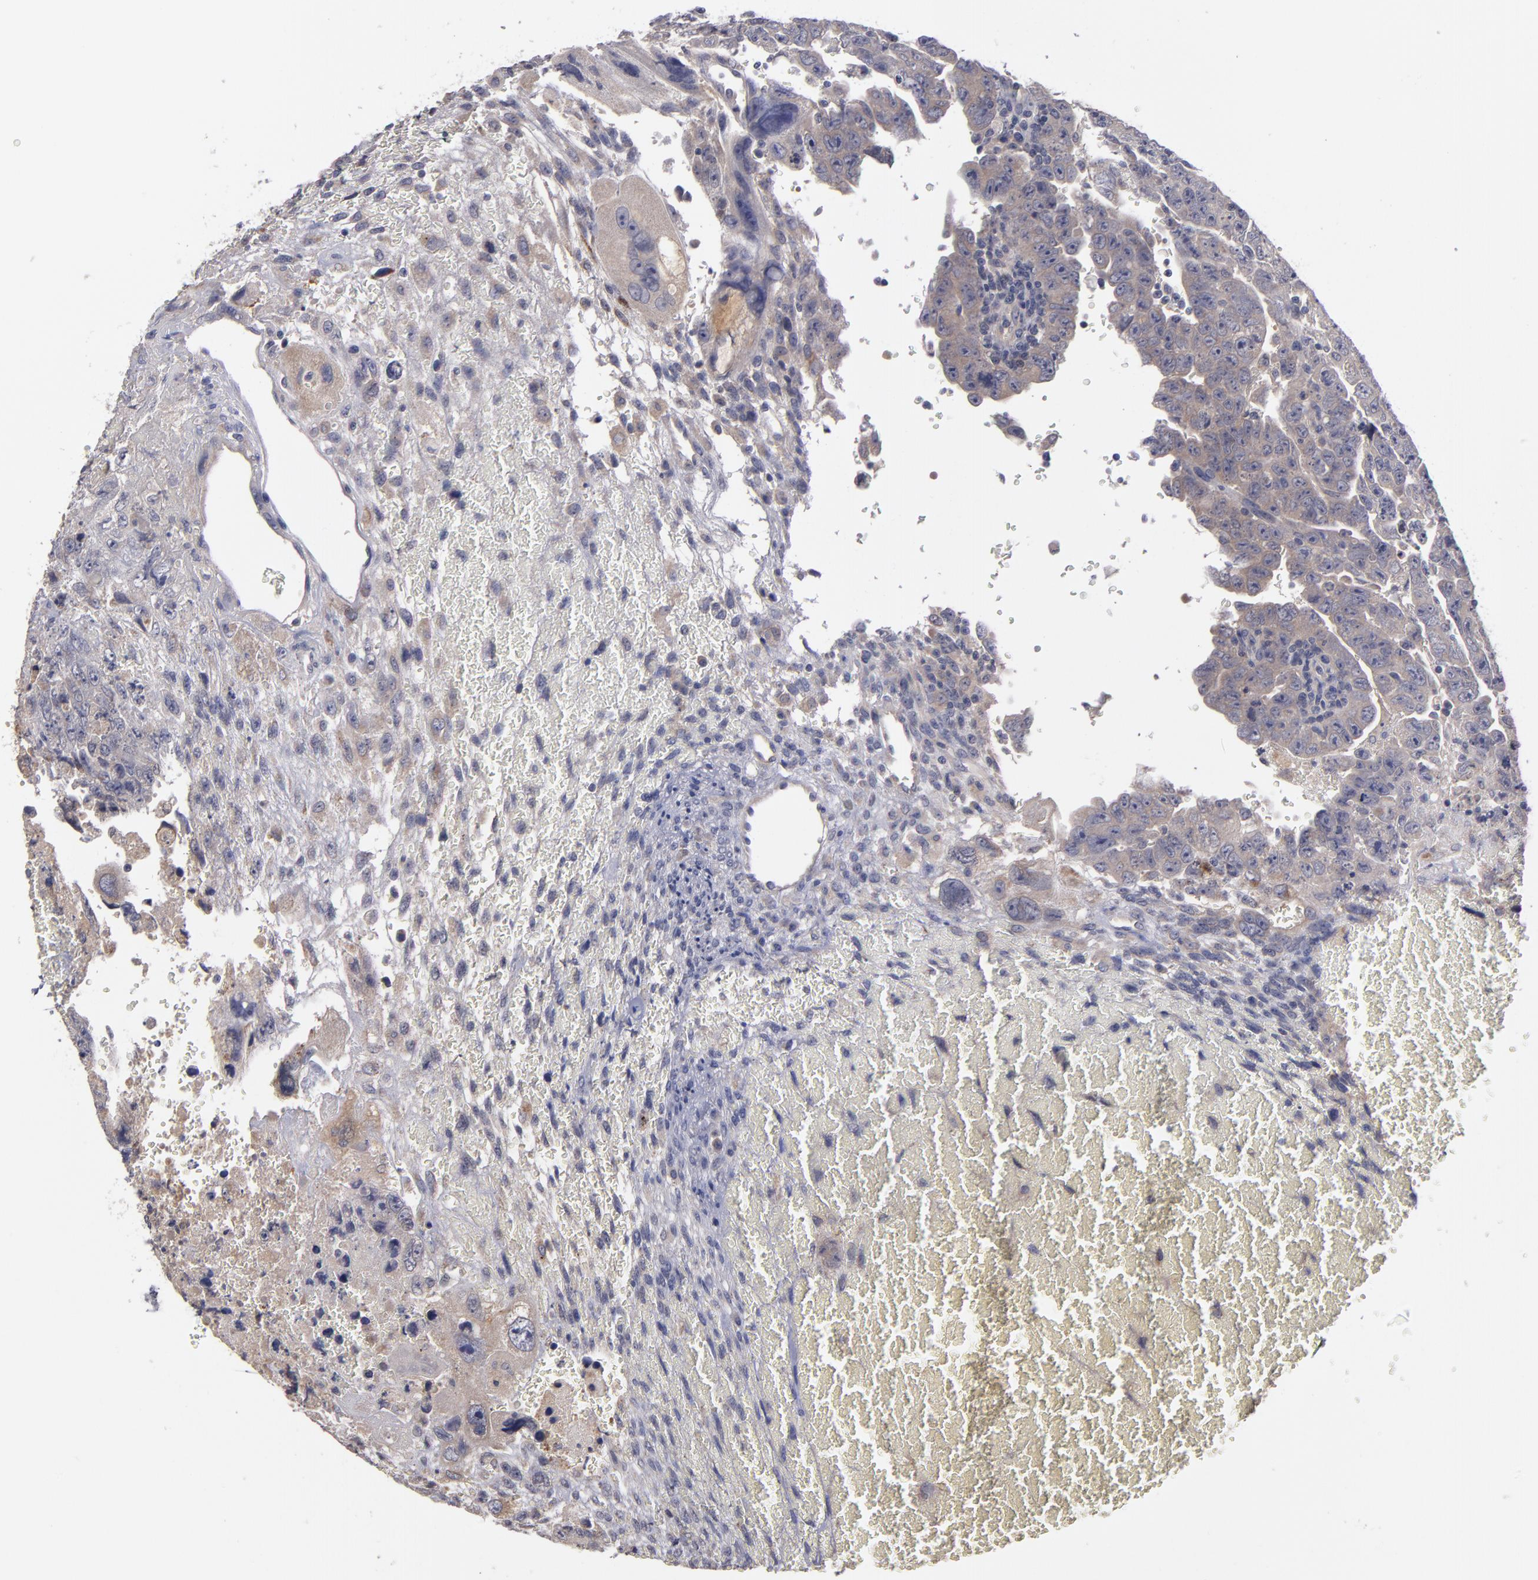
{"staining": {"intensity": "moderate", "quantity": ">75%", "location": "cytoplasmic/membranous"}, "tissue": "testis cancer", "cell_type": "Tumor cells", "image_type": "cancer", "snomed": [{"axis": "morphology", "description": "Carcinoma, Embryonal, NOS"}, {"axis": "topography", "description": "Testis"}], "caption": "Immunohistochemistry (IHC) histopathology image of neoplastic tissue: human testis cancer stained using IHC demonstrates medium levels of moderate protein expression localized specifically in the cytoplasmic/membranous of tumor cells, appearing as a cytoplasmic/membranous brown color.", "gene": "MMP11", "patient": {"sex": "male", "age": 28}}